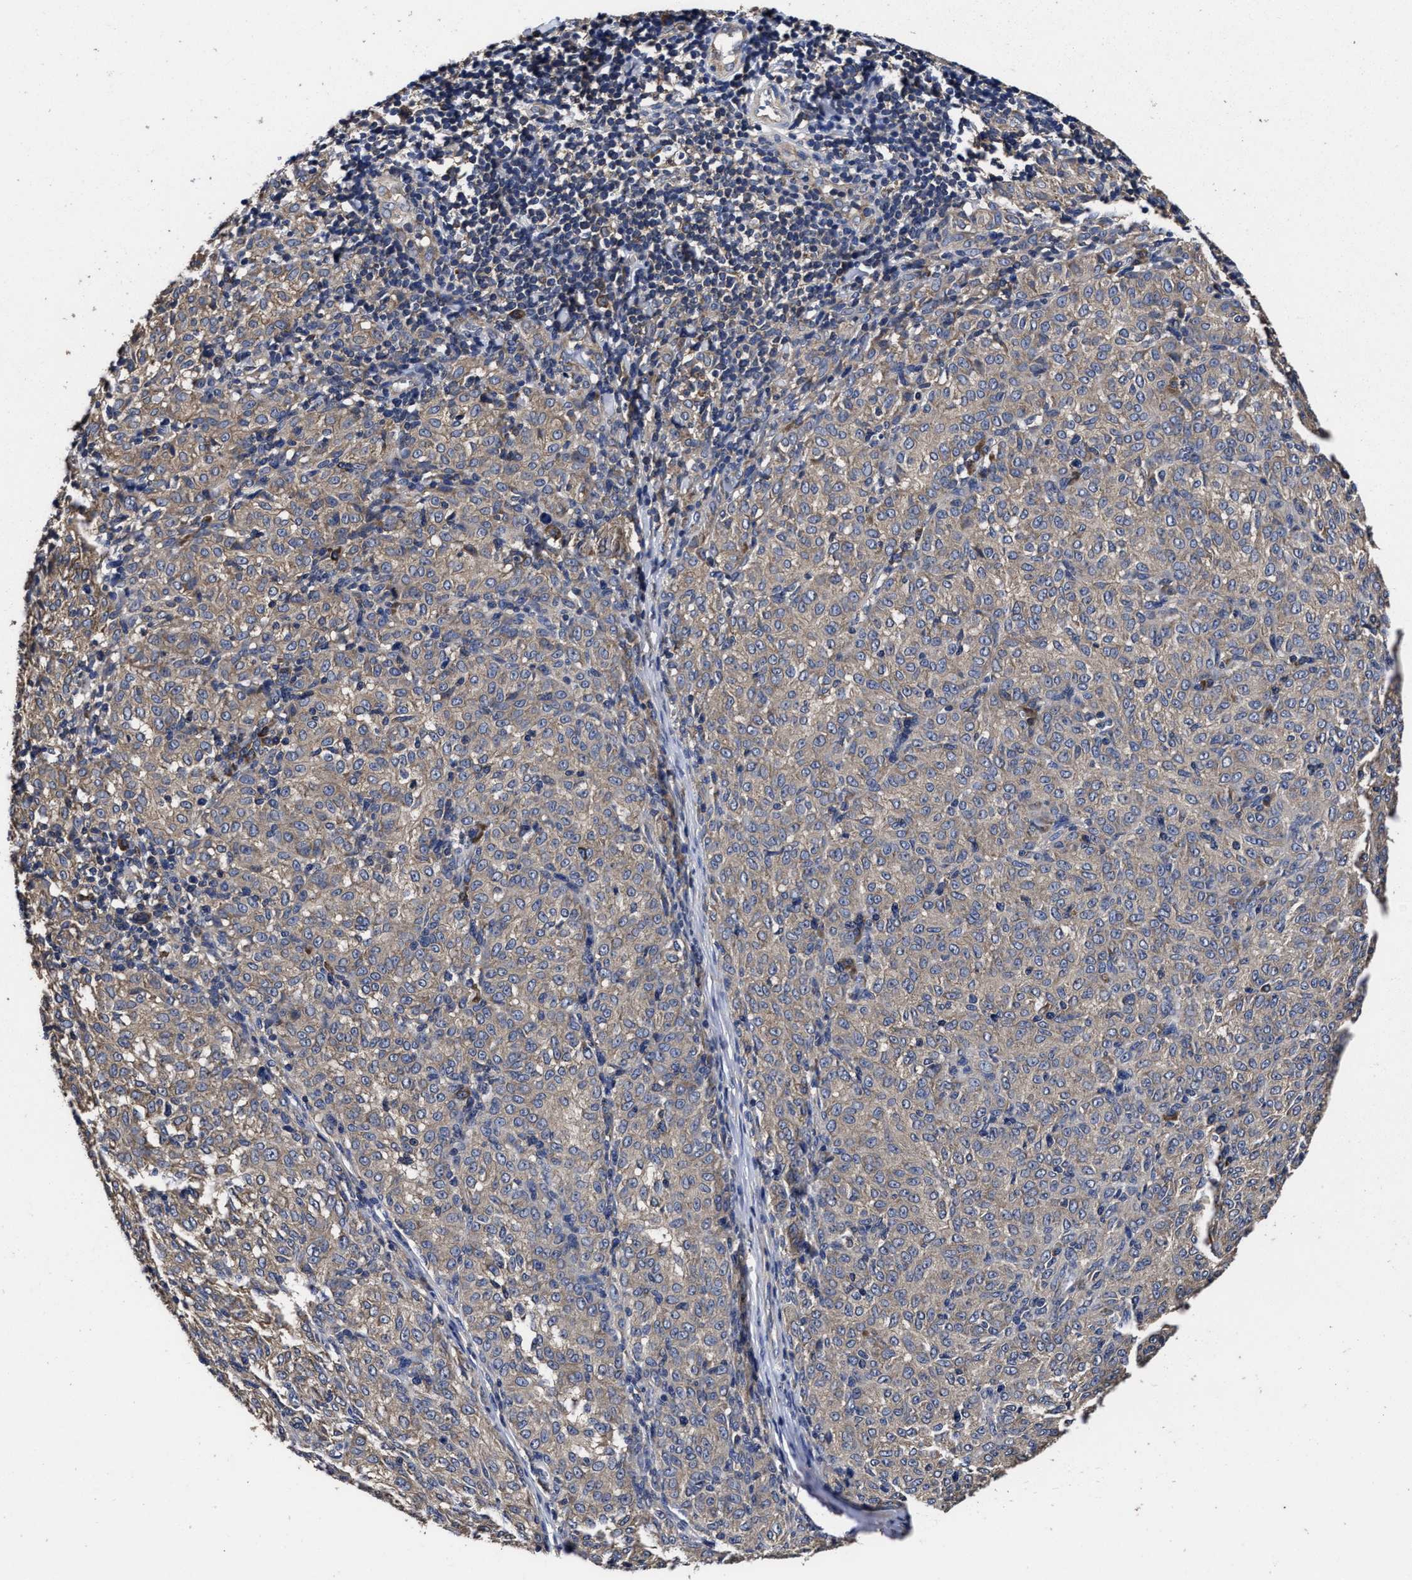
{"staining": {"intensity": "weak", "quantity": "25%-75%", "location": "cytoplasmic/membranous"}, "tissue": "melanoma", "cell_type": "Tumor cells", "image_type": "cancer", "snomed": [{"axis": "morphology", "description": "Malignant melanoma, NOS"}, {"axis": "topography", "description": "Skin"}], "caption": "An immunohistochemistry image of tumor tissue is shown. Protein staining in brown highlights weak cytoplasmic/membranous positivity in melanoma within tumor cells.", "gene": "AVEN", "patient": {"sex": "female", "age": 72}}